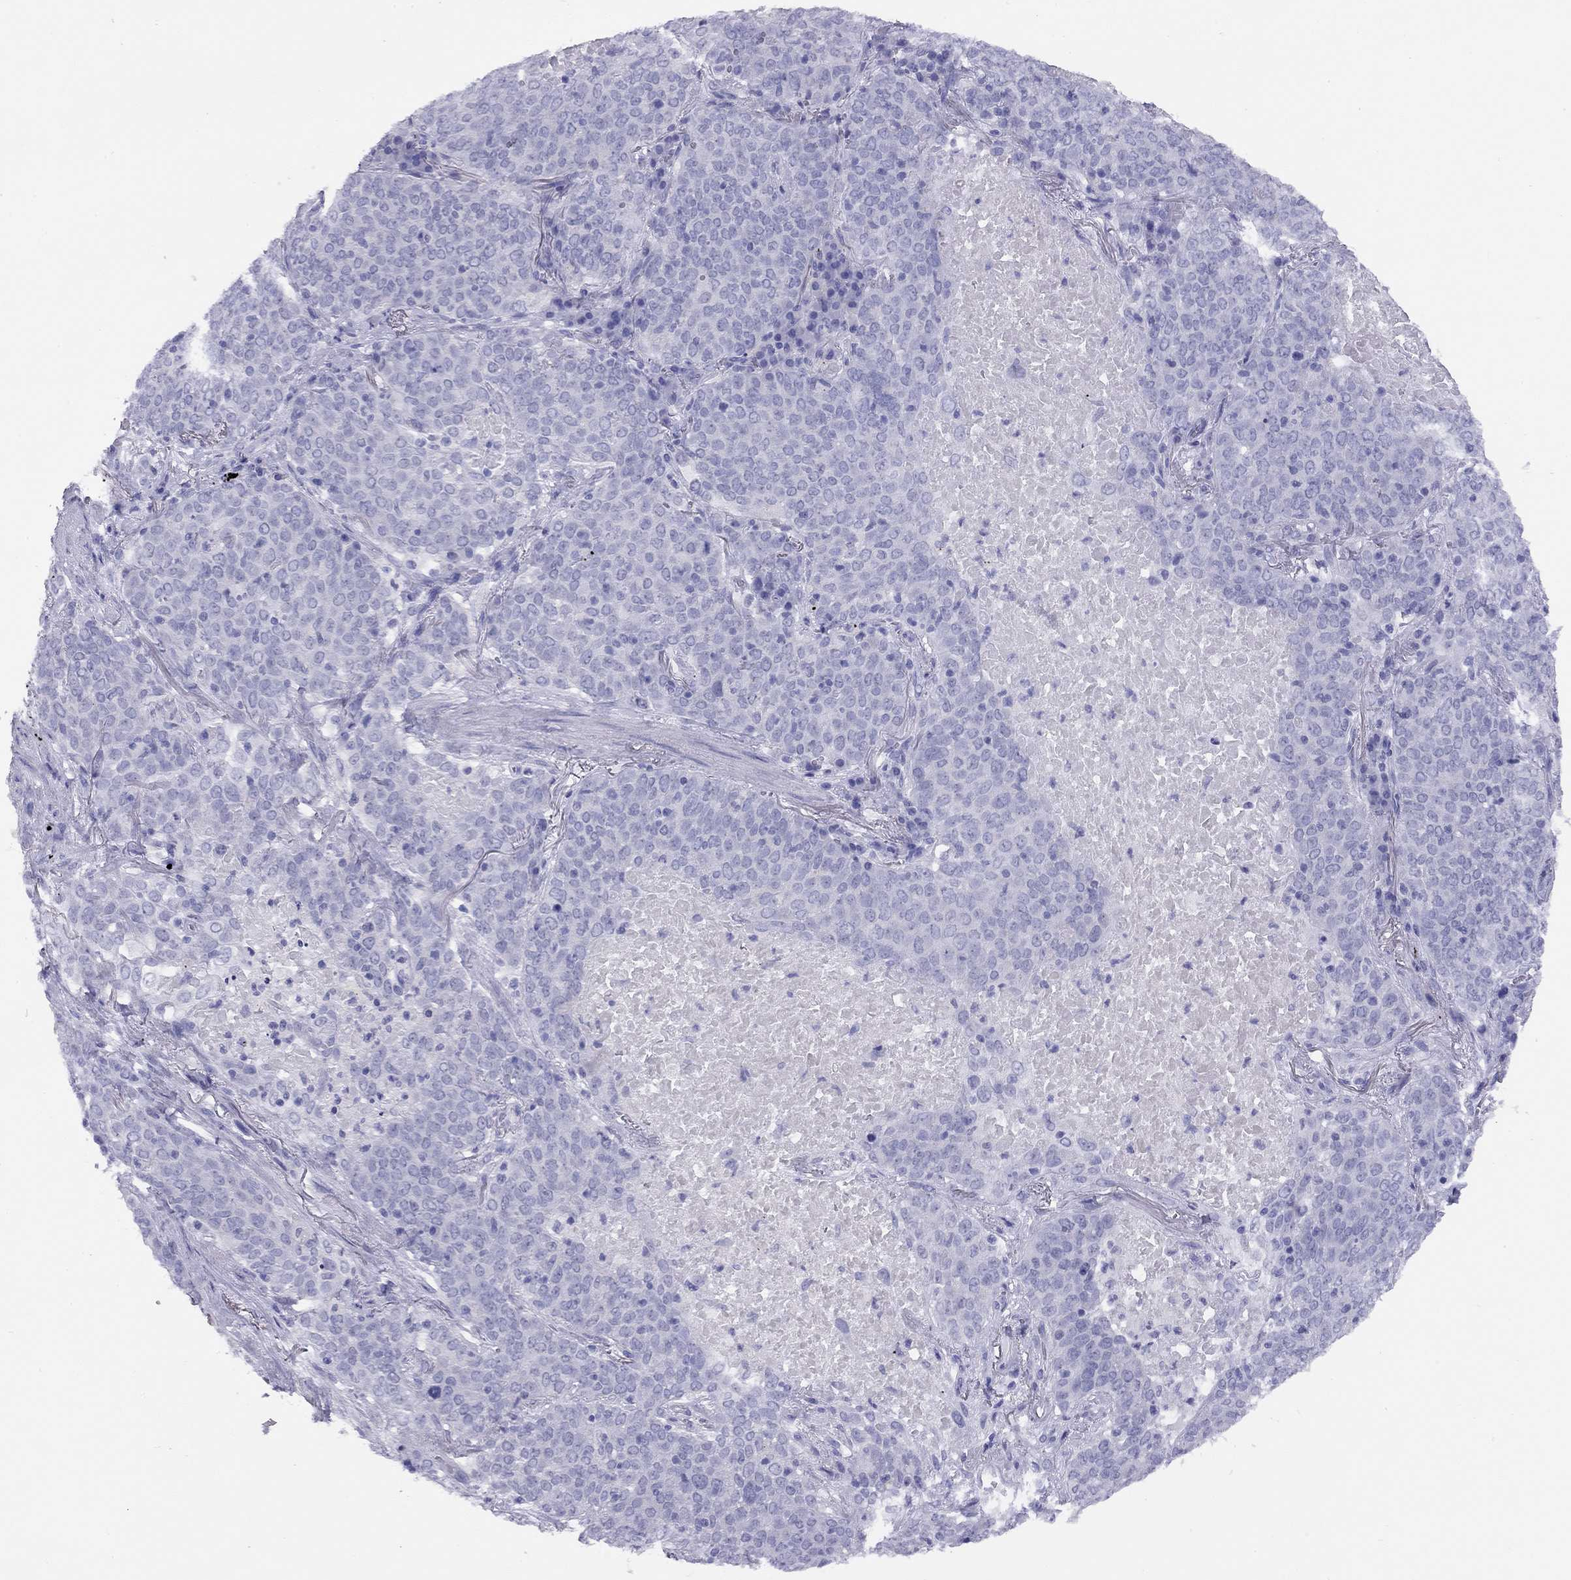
{"staining": {"intensity": "negative", "quantity": "none", "location": "none"}, "tissue": "lung cancer", "cell_type": "Tumor cells", "image_type": "cancer", "snomed": [{"axis": "morphology", "description": "Squamous cell carcinoma, NOS"}, {"axis": "topography", "description": "Lung"}], "caption": "Human squamous cell carcinoma (lung) stained for a protein using immunohistochemistry displays no expression in tumor cells.", "gene": "LRIT2", "patient": {"sex": "male", "age": 82}}